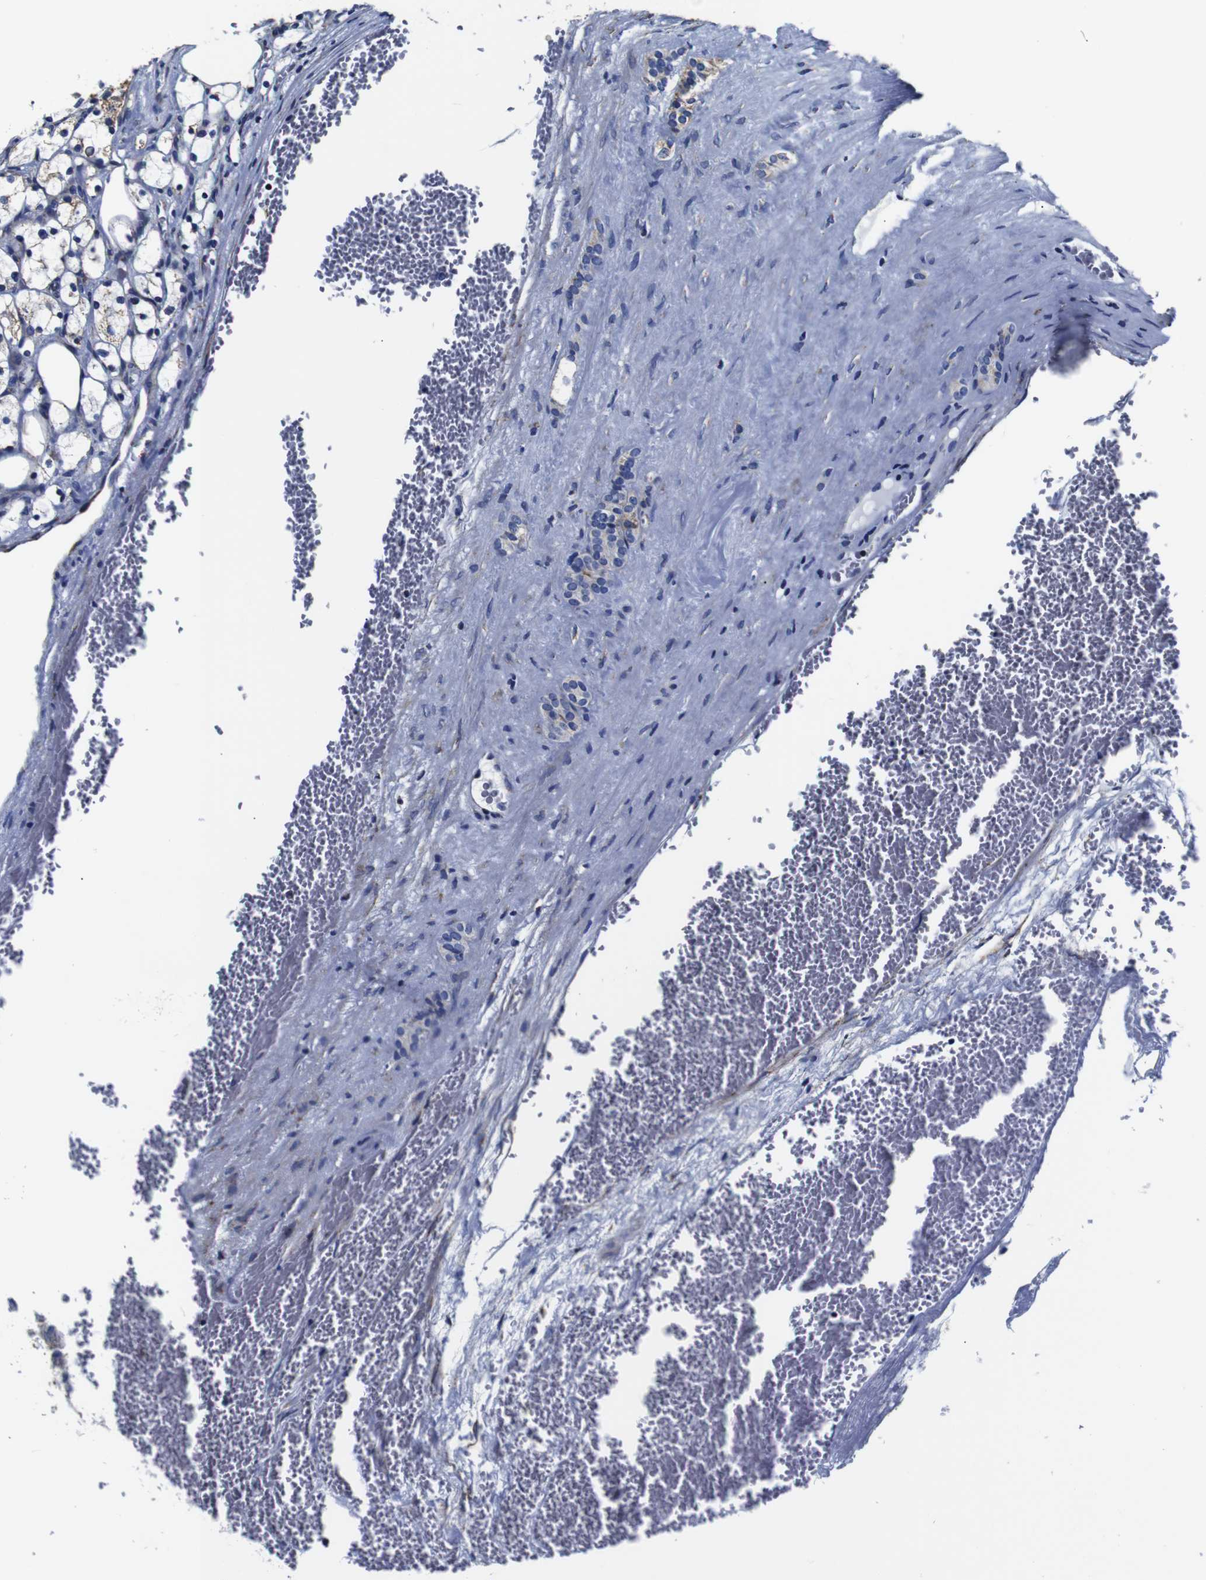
{"staining": {"intensity": "moderate", "quantity": "<25%", "location": "cytoplasmic/membranous"}, "tissue": "renal cancer", "cell_type": "Tumor cells", "image_type": "cancer", "snomed": [{"axis": "morphology", "description": "Adenocarcinoma, NOS"}, {"axis": "topography", "description": "Kidney"}], "caption": "Tumor cells exhibit low levels of moderate cytoplasmic/membranous positivity in about <25% of cells in human renal cancer.", "gene": "FKBP9", "patient": {"sex": "female", "age": 69}}